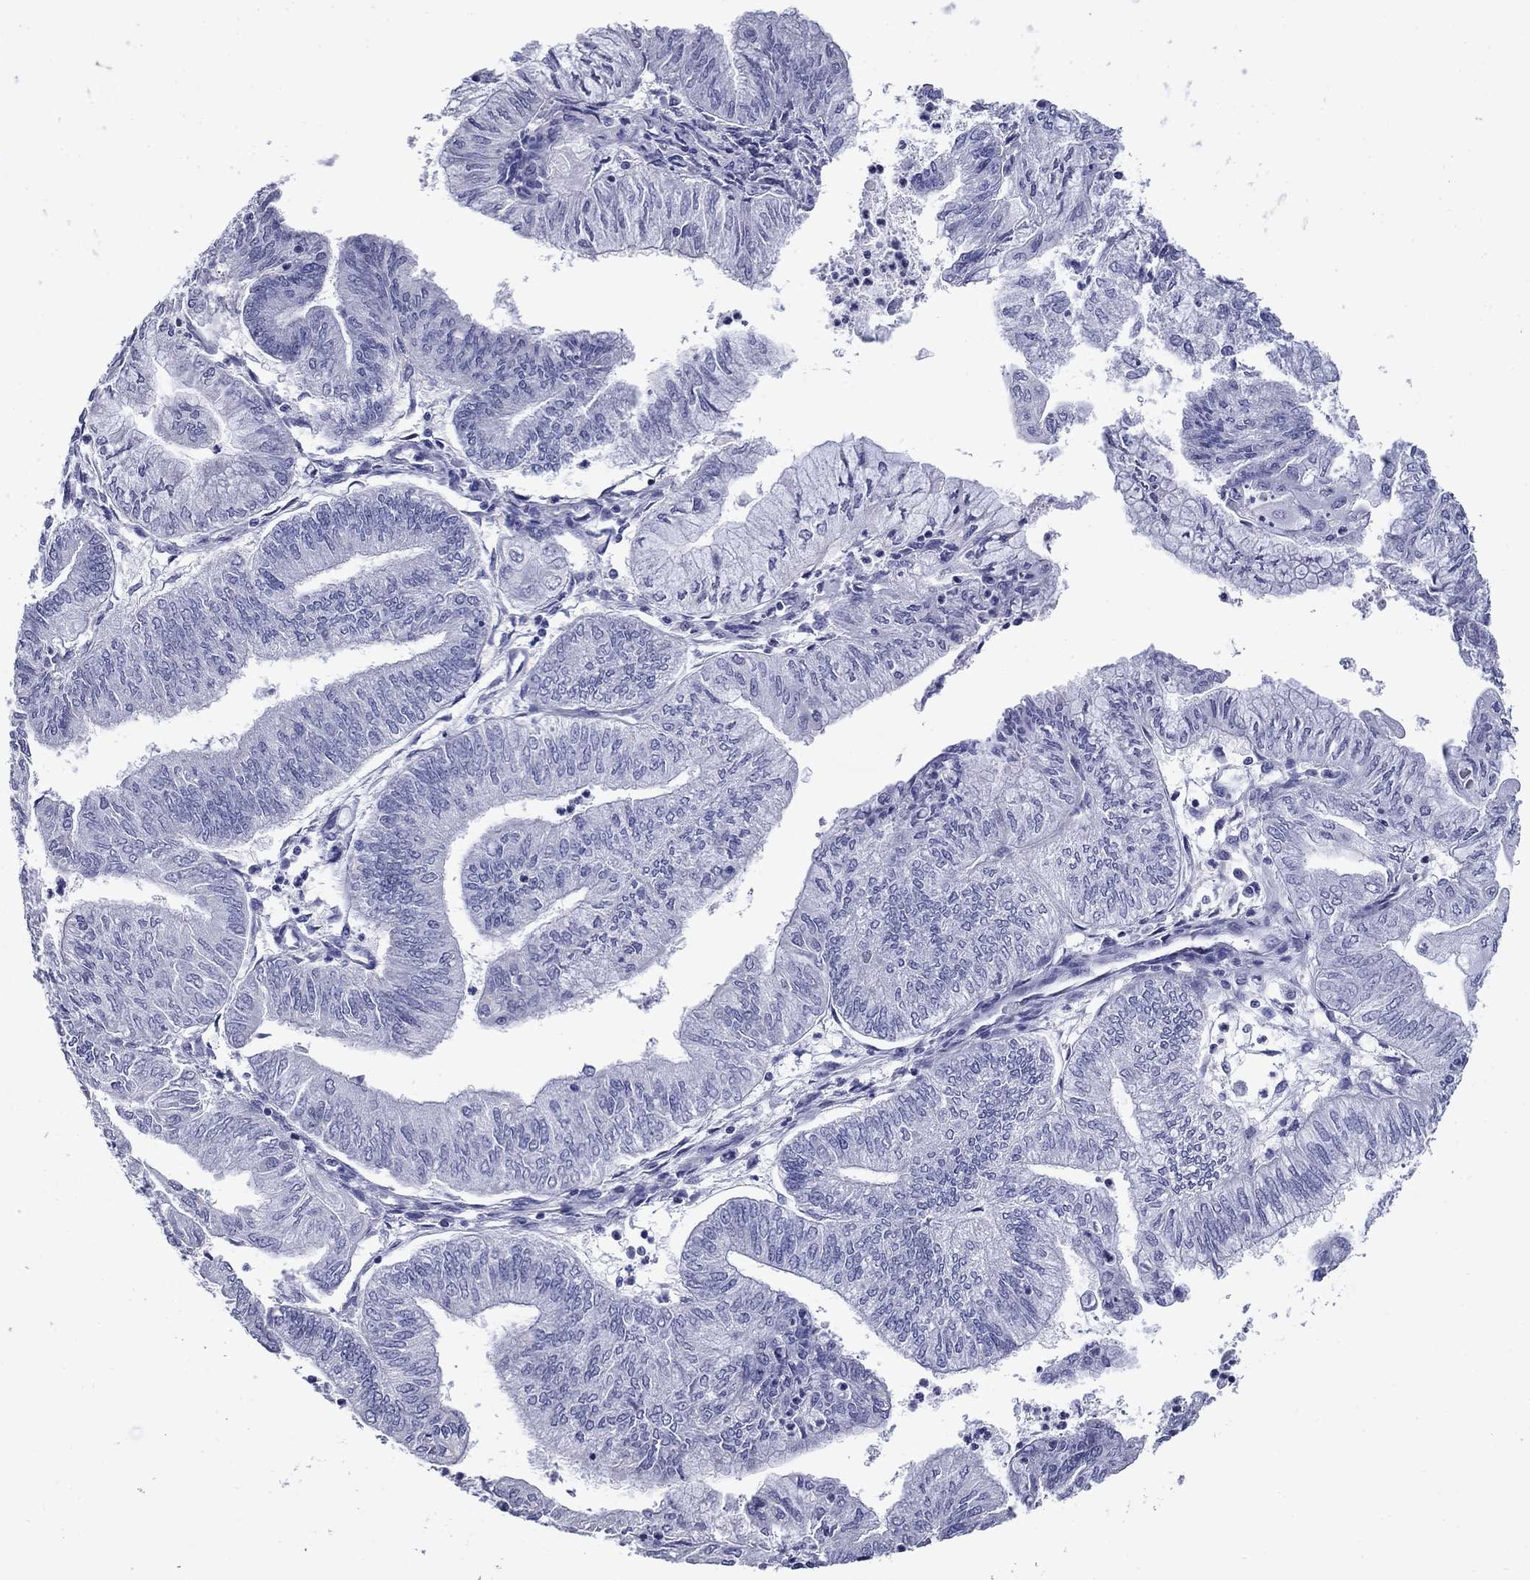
{"staining": {"intensity": "negative", "quantity": "none", "location": "none"}, "tissue": "endometrial cancer", "cell_type": "Tumor cells", "image_type": "cancer", "snomed": [{"axis": "morphology", "description": "Adenocarcinoma, NOS"}, {"axis": "topography", "description": "Endometrium"}], "caption": "Photomicrograph shows no protein staining in tumor cells of adenocarcinoma (endometrial) tissue.", "gene": "ACADSB", "patient": {"sex": "female", "age": 59}}